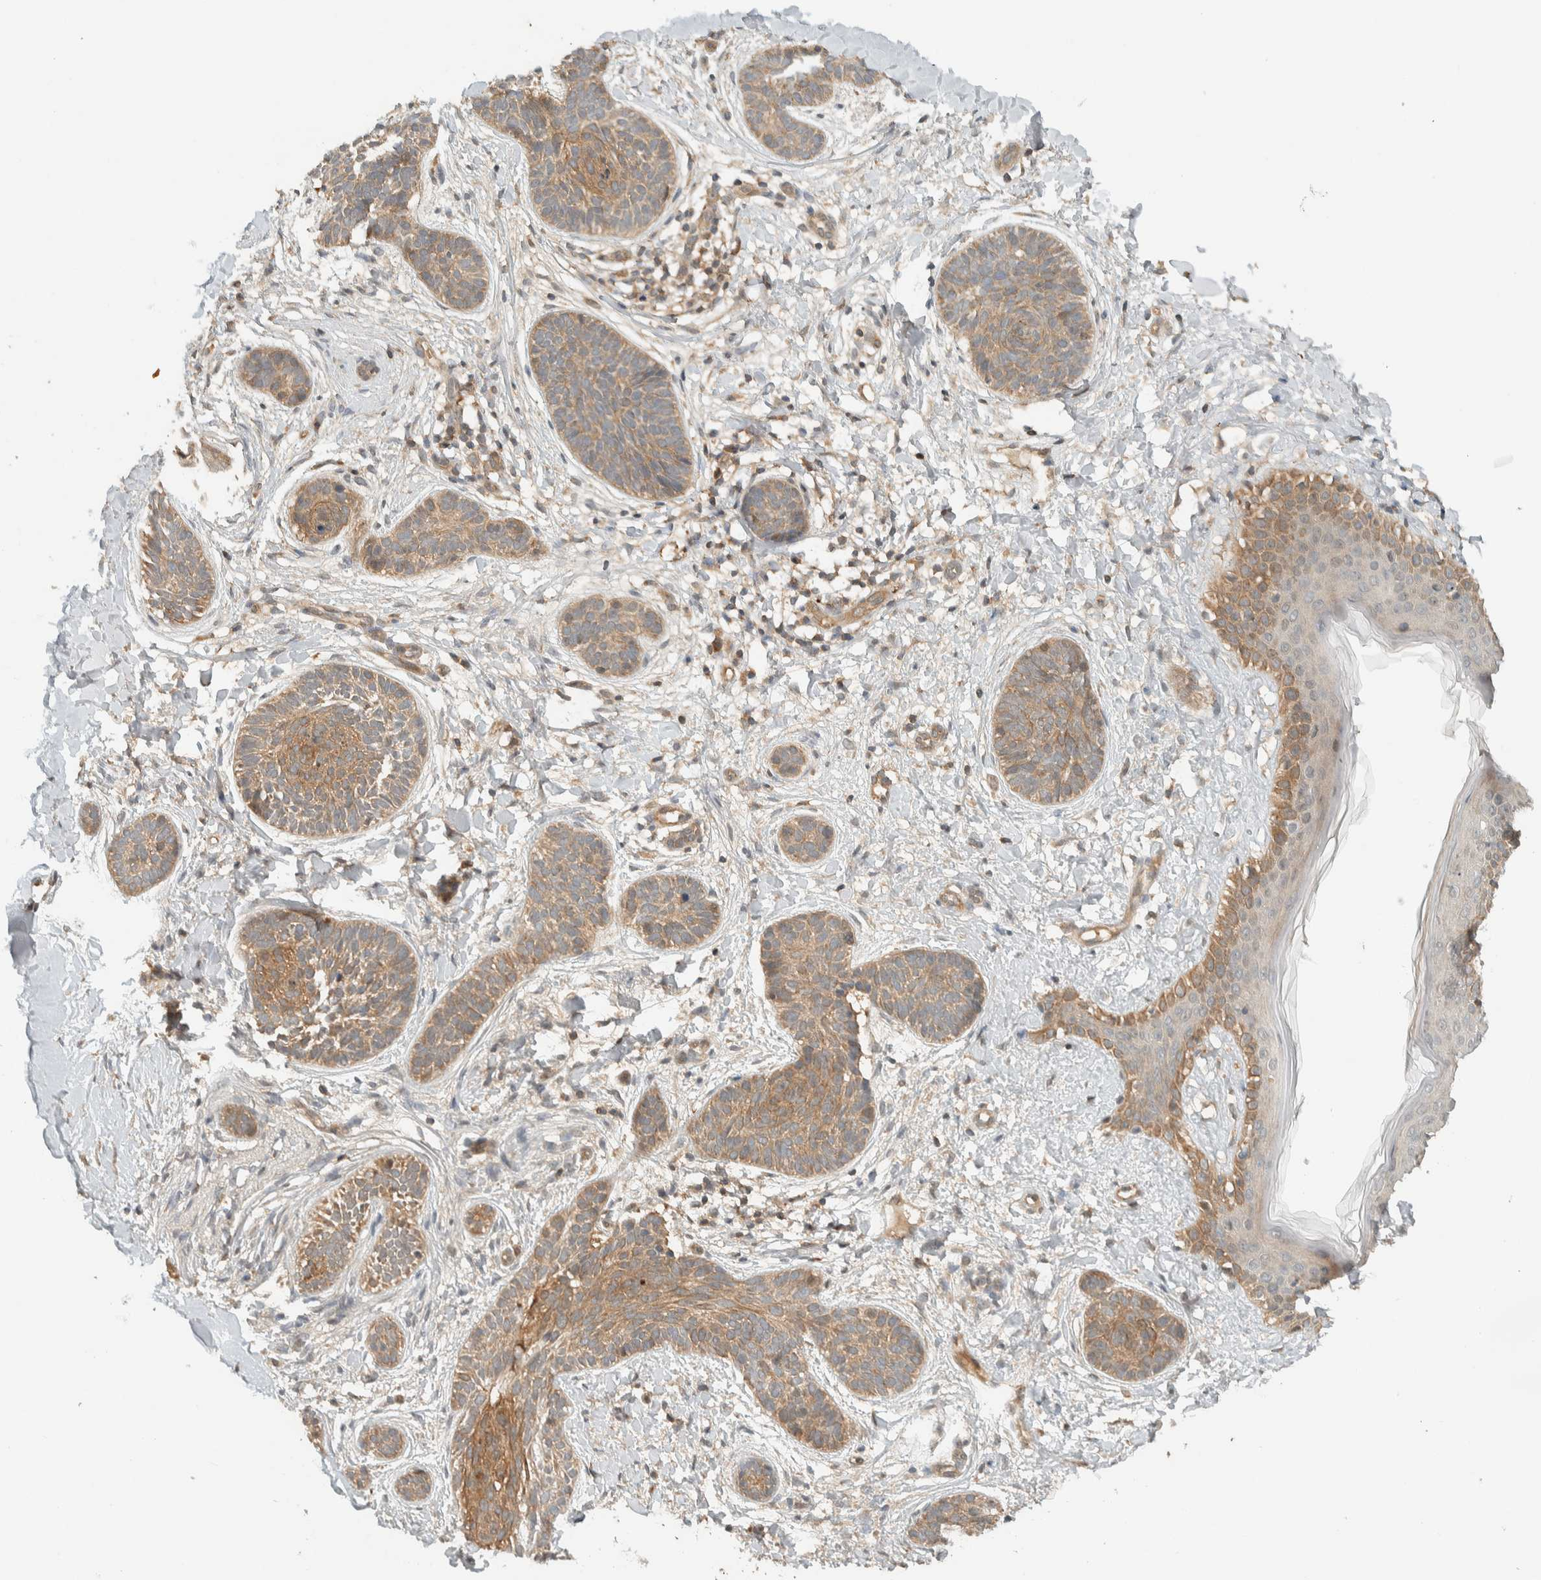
{"staining": {"intensity": "moderate", "quantity": ">75%", "location": "cytoplasmic/membranous"}, "tissue": "skin cancer", "cell_type": "Tumor cells", "image_type": "cancer", "snomed": [{"axis": "morphology", "description": "Normal tissue, NOS"}, {"axis": "morphology", "description": "Basal cell carcinoma"}, {"axis": "topography", "description": "Skin"}], "caption": "Protein positivity by immunohistochemistry (IHC) demonstrates moderate cytoplasmic/membranous positivity in about >75% of tumor cells in basal cell carcinoma (skin). The staining is performed using DAB (3,3'-diaminobenzidine) brown chromogen to label protein expression. The nuclei are counter-stained blue using hematoxylin.", "gene": "ADSS2", "patient": {"sex": "male", "age": 63}}